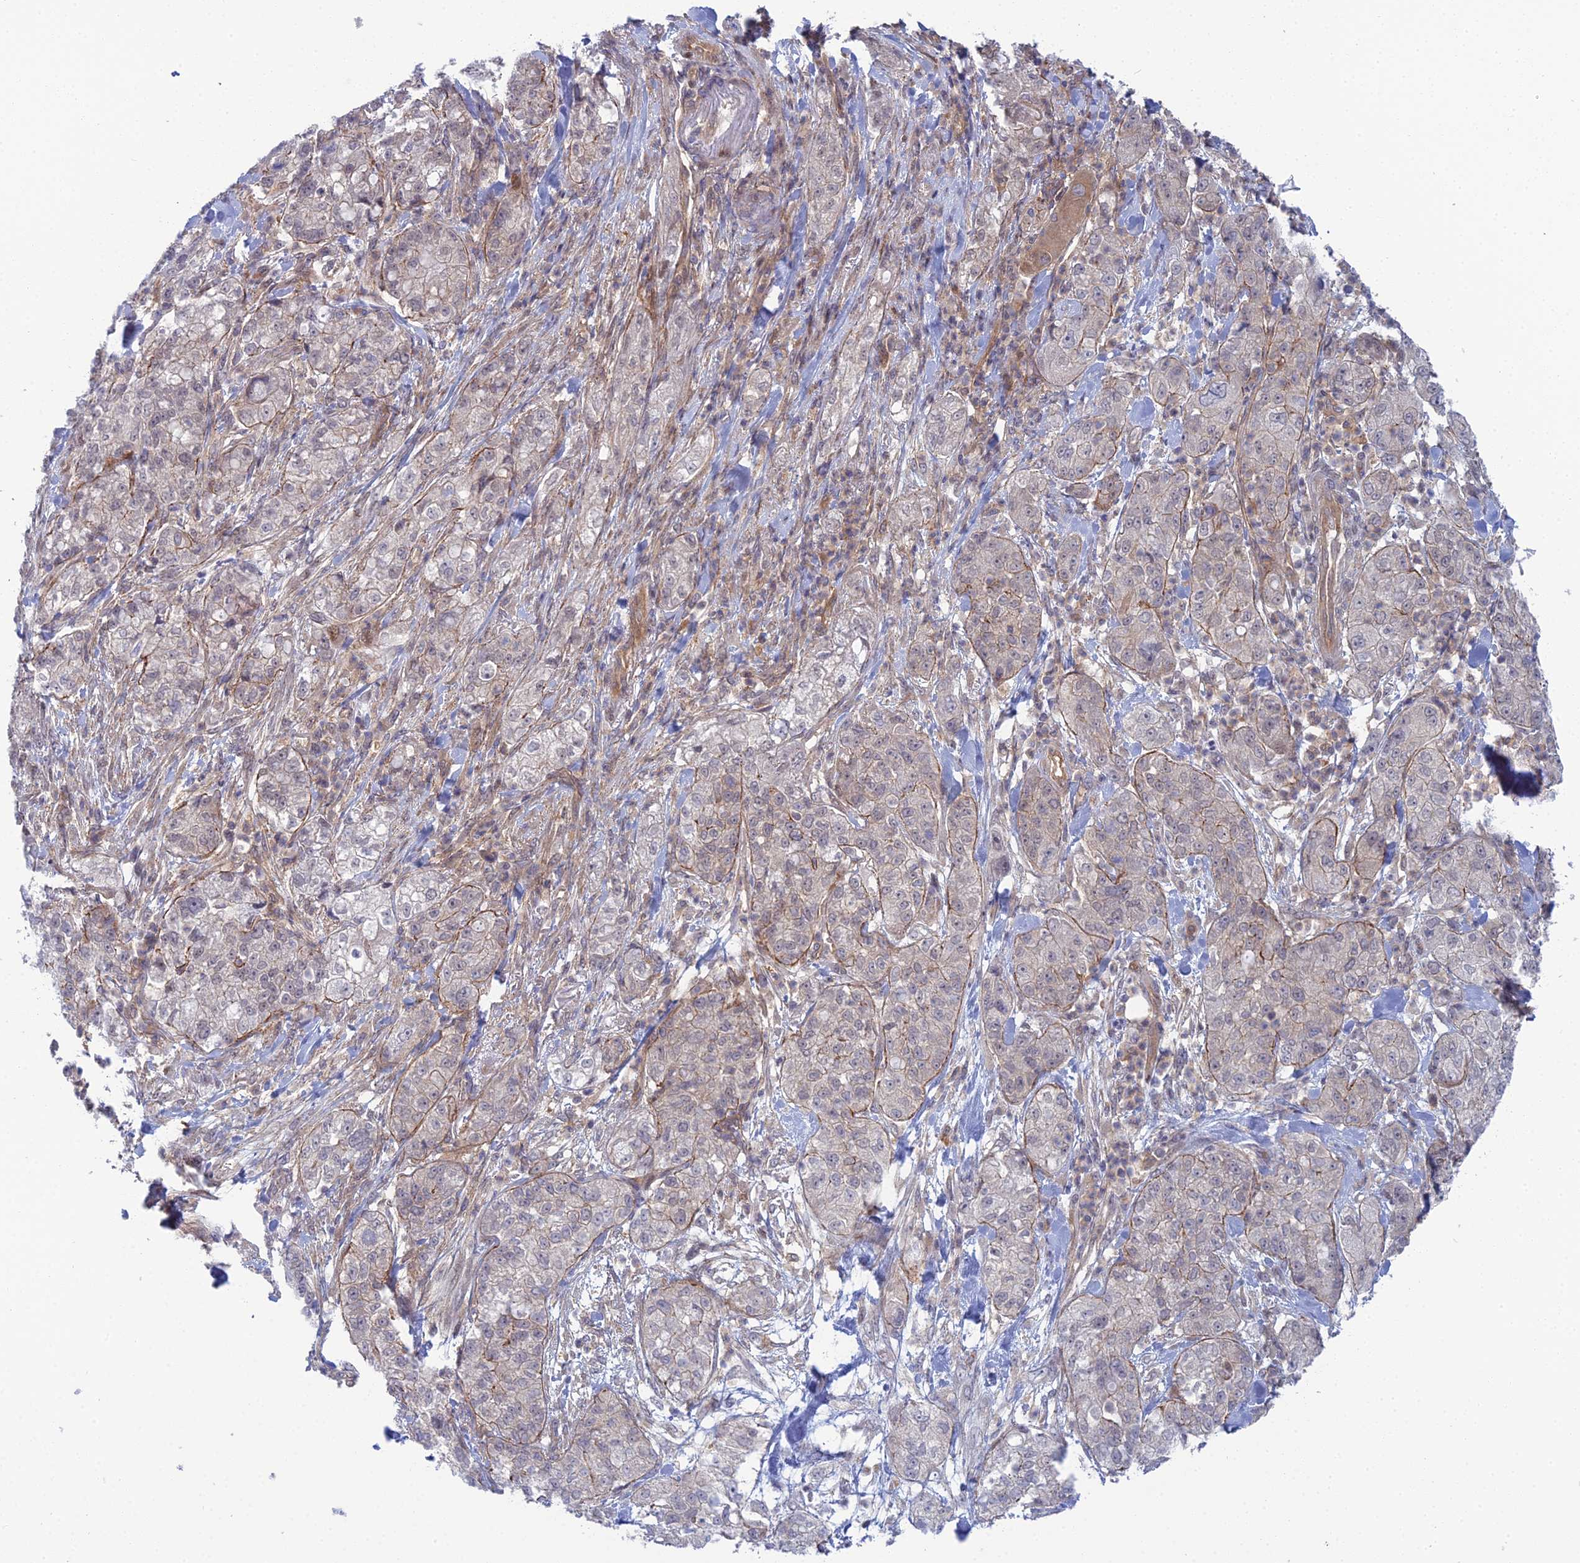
{"staining": {"intensity": "negative", "quantity": "none", "location": "none"}, "tissue": "pancreatic cancer", "cell_type": "Tumor cells", "image_type": "cancer", "snomed": [{"axis": "morphology", "description": "Adenocarcinoma, NOS"}, {"axis": "topography", "description": "Pancreas"}], "caption": "This is a micrograph of immunohistochemistry (IHC) staining of adenocarcinoma (pancreatic), which shows no positivity in tumor cells.", "gene": "ABHD1", "patient": {"sex": "female", "age": 78}}